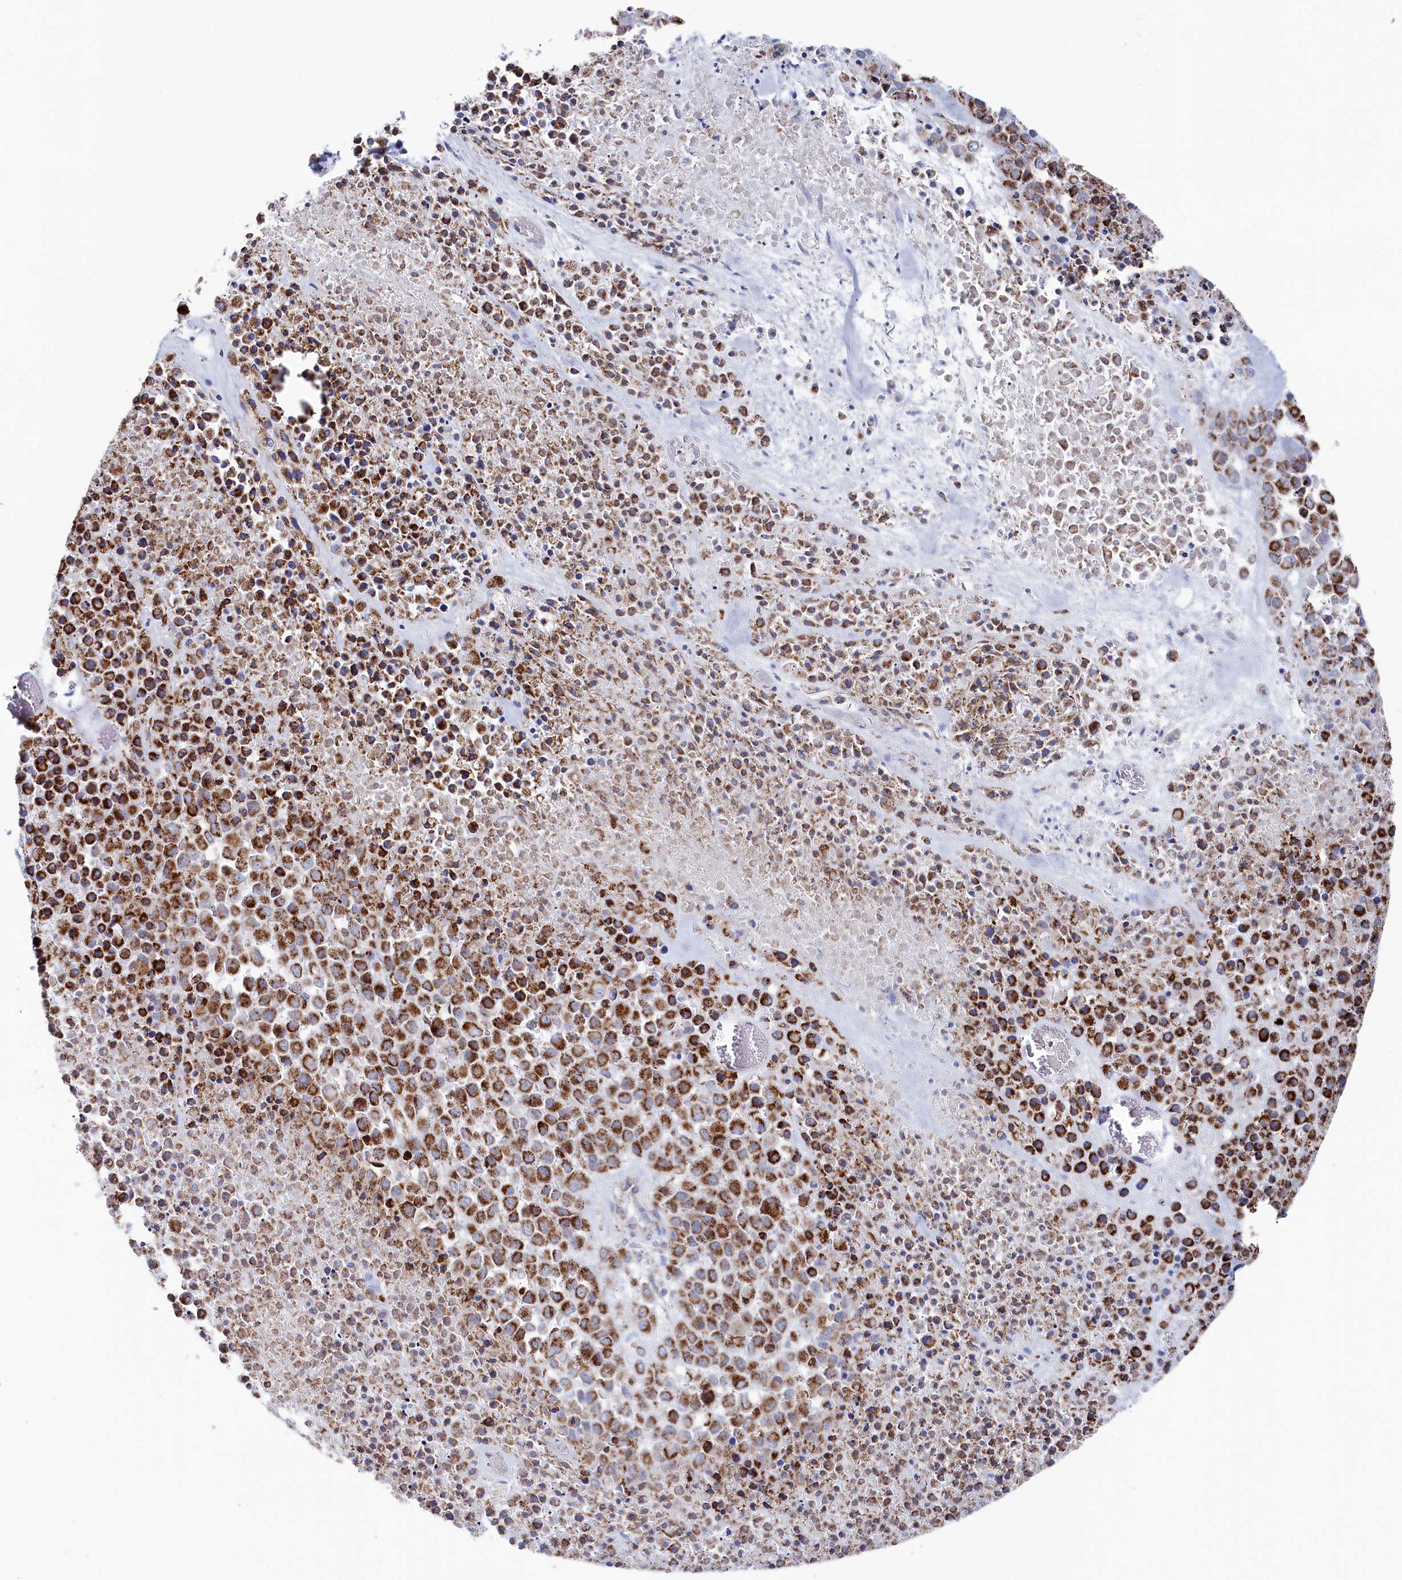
{"staining": {"intensity": "strong", "quantity": ">75%", "location": "cytoplasmic/membranous"}, "tissue": "melanoma", "cell_type": "Tumor cells", "image_type": "cancer", "snomed": [{"axis": "morphology", "description": "Malignant melanoma, Metastatic site"}, {"axis": "topography", "description": "Skin"}], "caption": "This is a histology image of IHC staining of malignant melanoma (metastatic site), which shows strong positivity in the cytoplasmic/membranous of tumor cells.", "gene": "GLS2", "patient": {"sex": "female", "age": 81}}